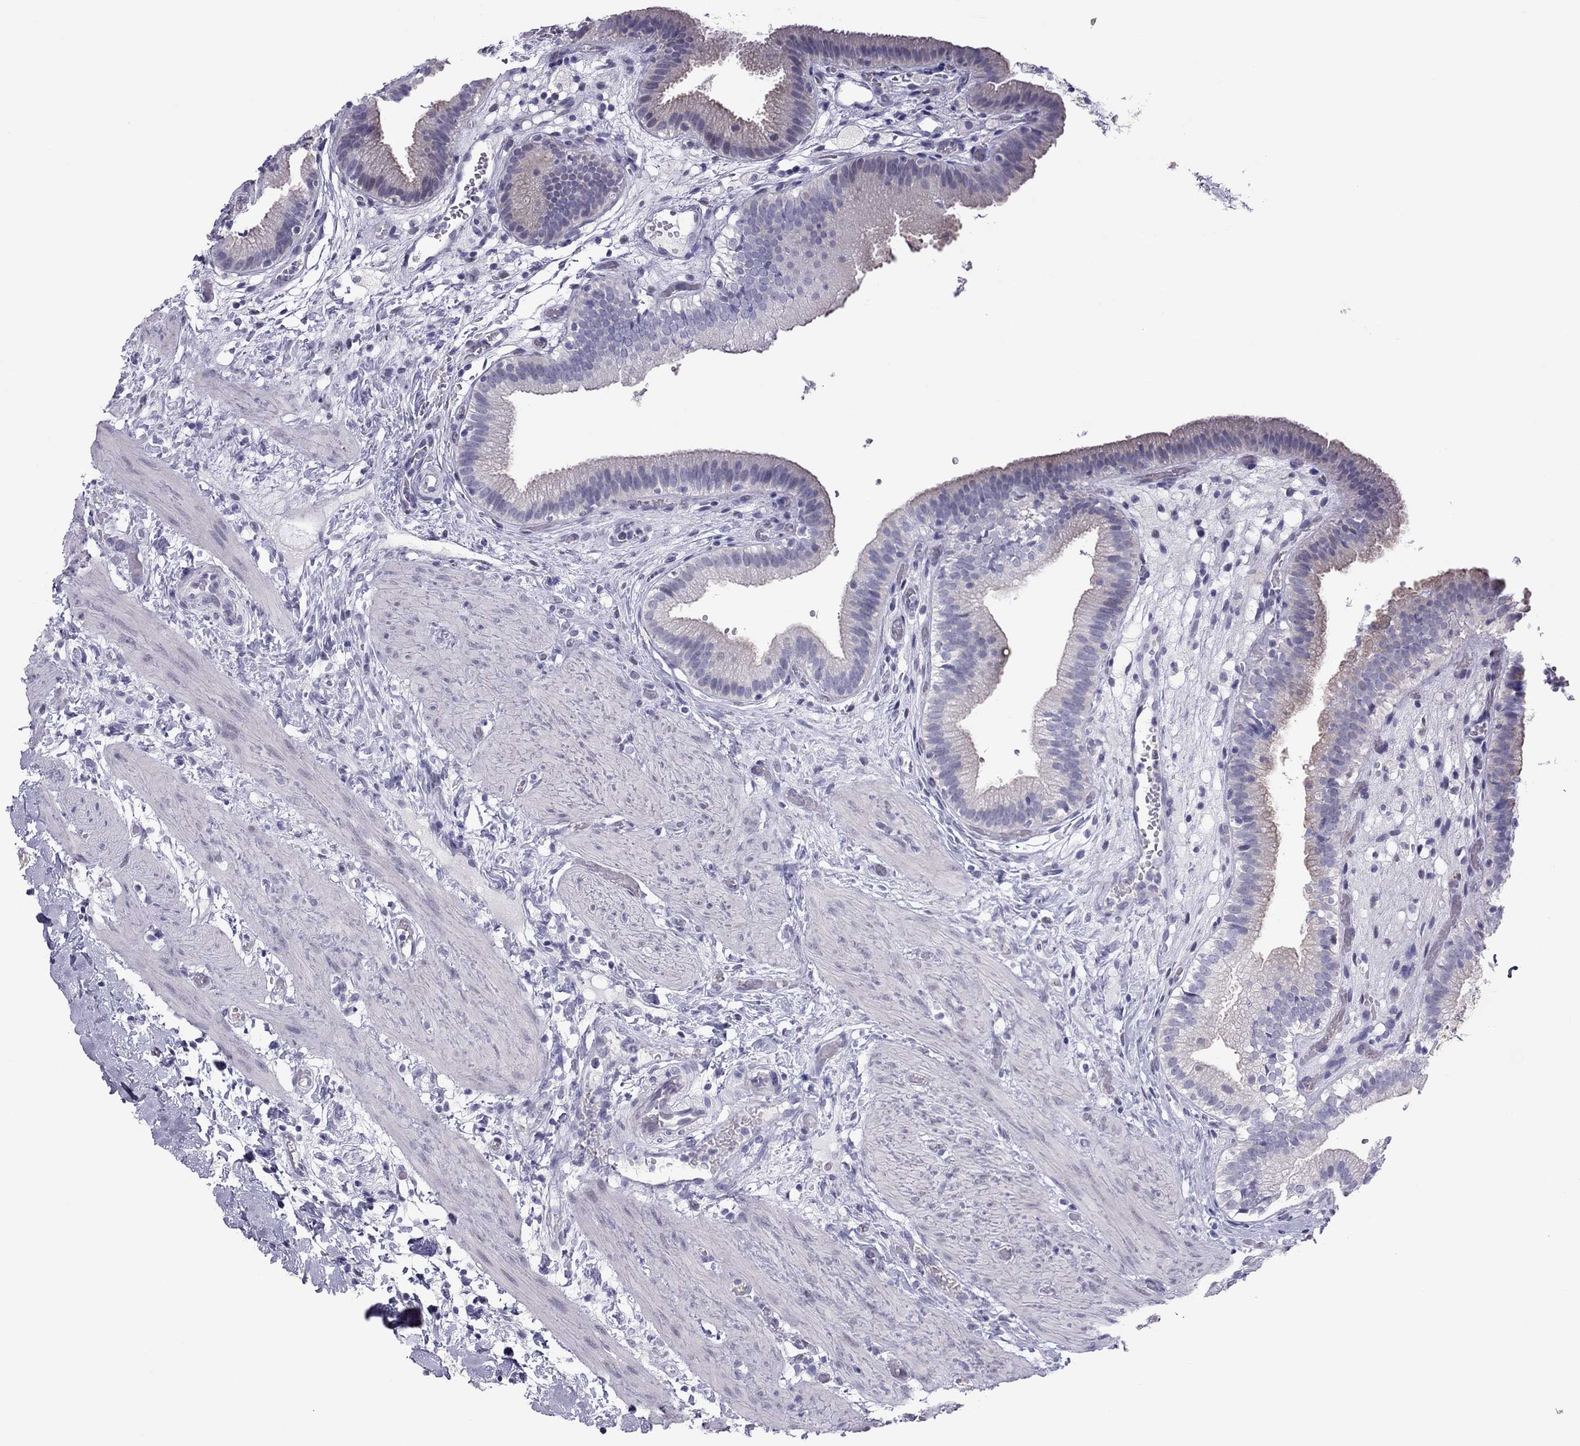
{"staining": {"intensity": "moderate", "quantity": "<25%", "location": "cytoplasmic/membranous"}, "tissue": "gallbladder", "cell_type": "Glandular cells", "image_type": "normal", "snomed": [{"axis": "morphology", "description": "Normal tissue, NOS"}, {"axis": "topography", "description": "Gallbladder"}], "caption": "Benign gallbladder demonstrates moderate cytoplasmic/membranous expression in approximately <25% of glandular cells Immunohistochemistry (ihc) stains the protein of interest in brown and the nuclei are stained blue..", "gene": "TEX14", "patient": {"sex": "female", "age": 24}}